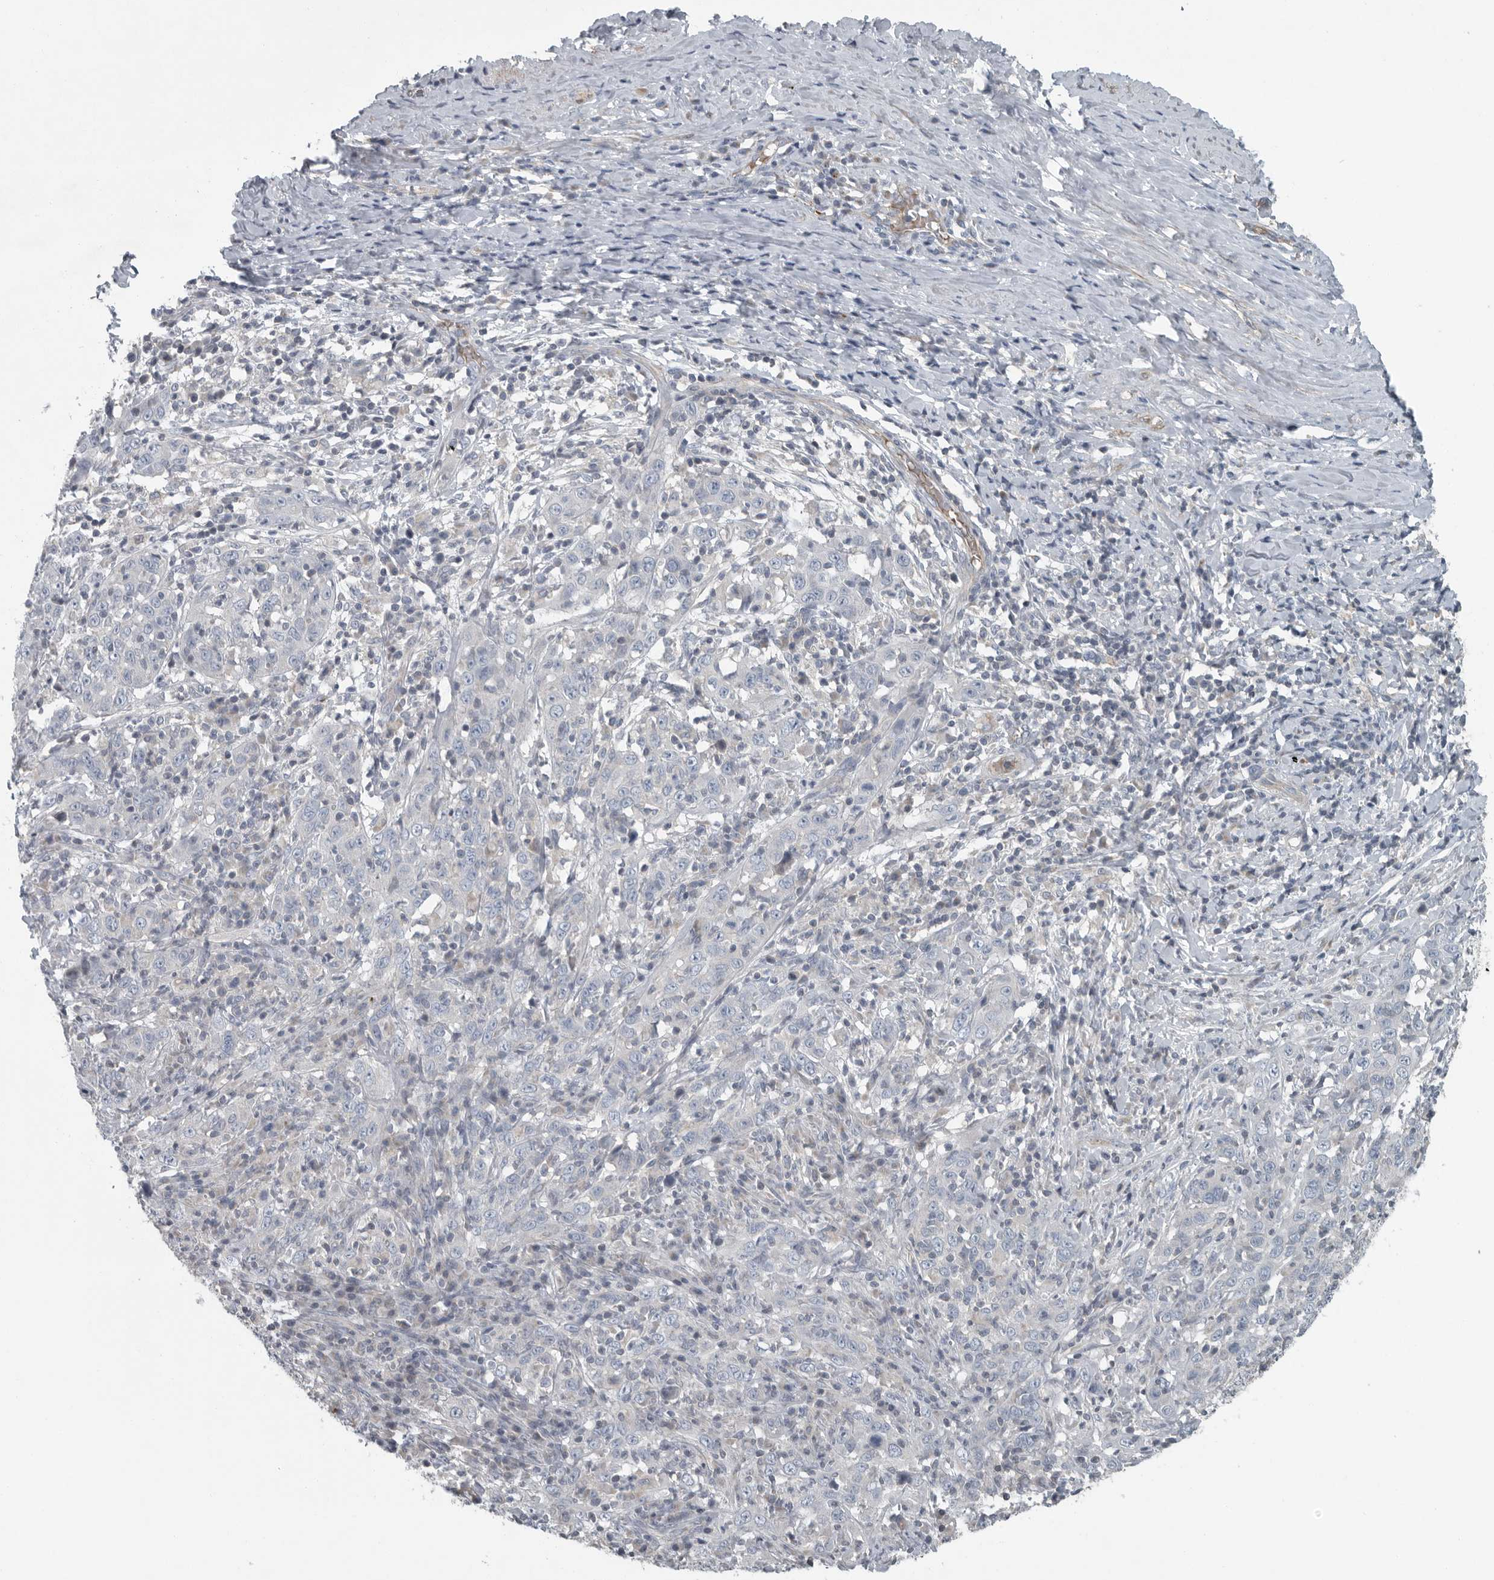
{"staining": {"intensity": "negative", "quantity": "none", "location": "none"}, "tissue": "cervical cancer", "cell_type": "Tumor cells", "image_type": "cancer", "snomed": [{"axis": "morphology", "description": "Squamous cell carcinoma, NOS"}, {"axis": "topography", "description": "Cervix"}], "caption": "There is no significant staining in tumor cells of cervical cancer (squamous cell carcinoma).", "gene": "MPP3", "patient": {"sex": "female", "age": 46}}